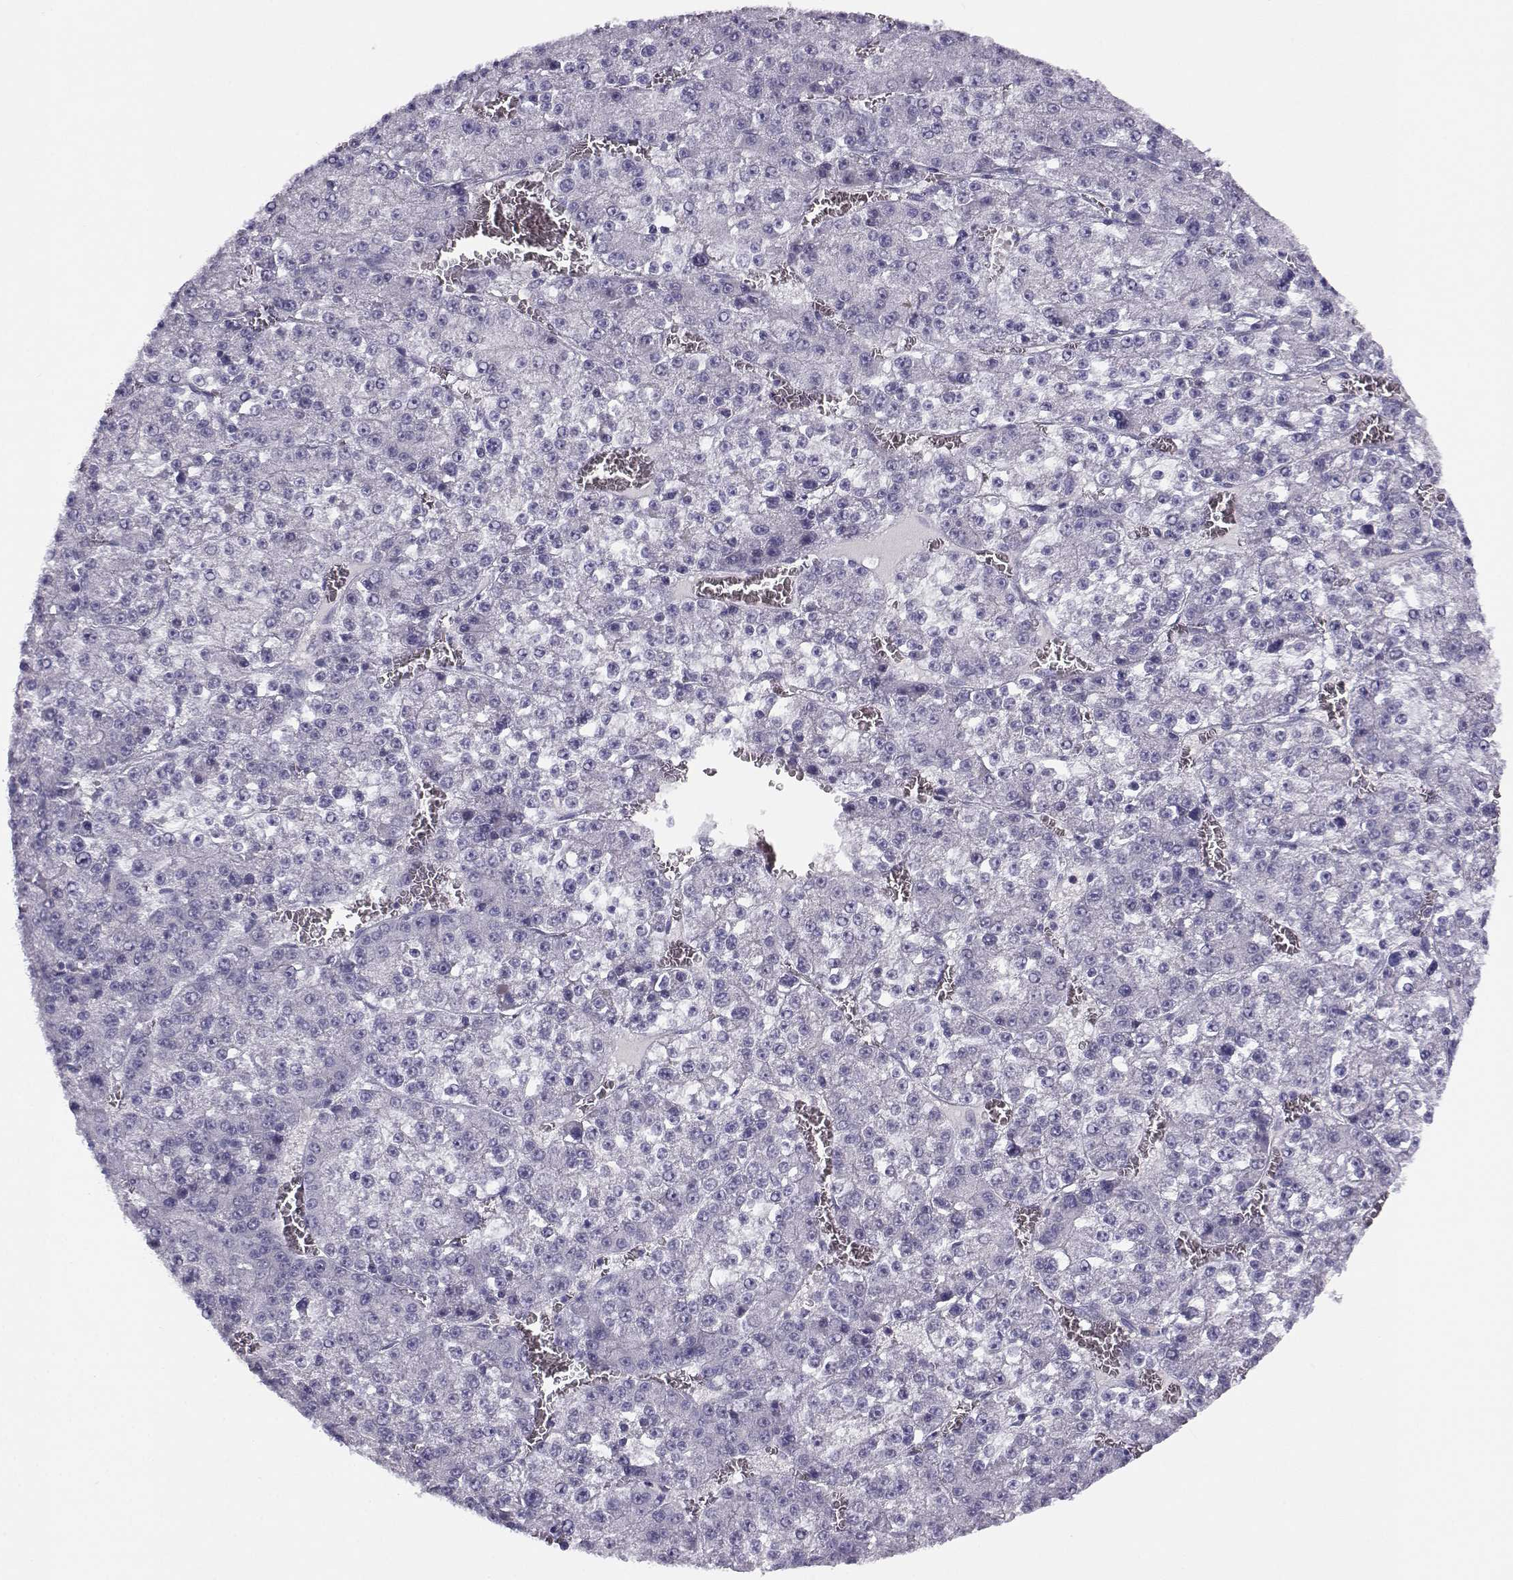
{"staining": {"intensity": "negative", "quantity": "none", "location": "none"}, "tissue": "liver cancer", "cell_type": "Tumor cells", "image_type": "cancer", "snomed": [{"axis": "morphology", "description": "Carcinoma, Hepatocellular, NOS"}, {"axis": "topography", "description": "Liver"}], "caption": "Immunohistochemistry (IHC) histopathology image of human liver cancer stained for a protein (brown), which demonstrates no positivity in tumor cells. The staining was performed using DAB (3,3'-diaminobenzidine) to visualize the protein expression in brown, while the nuclei were stained in blue with hematoxylin (Magnification: 20x).", "gene": "CFAP77", "patient": {"sex": "female", "age": 73}}